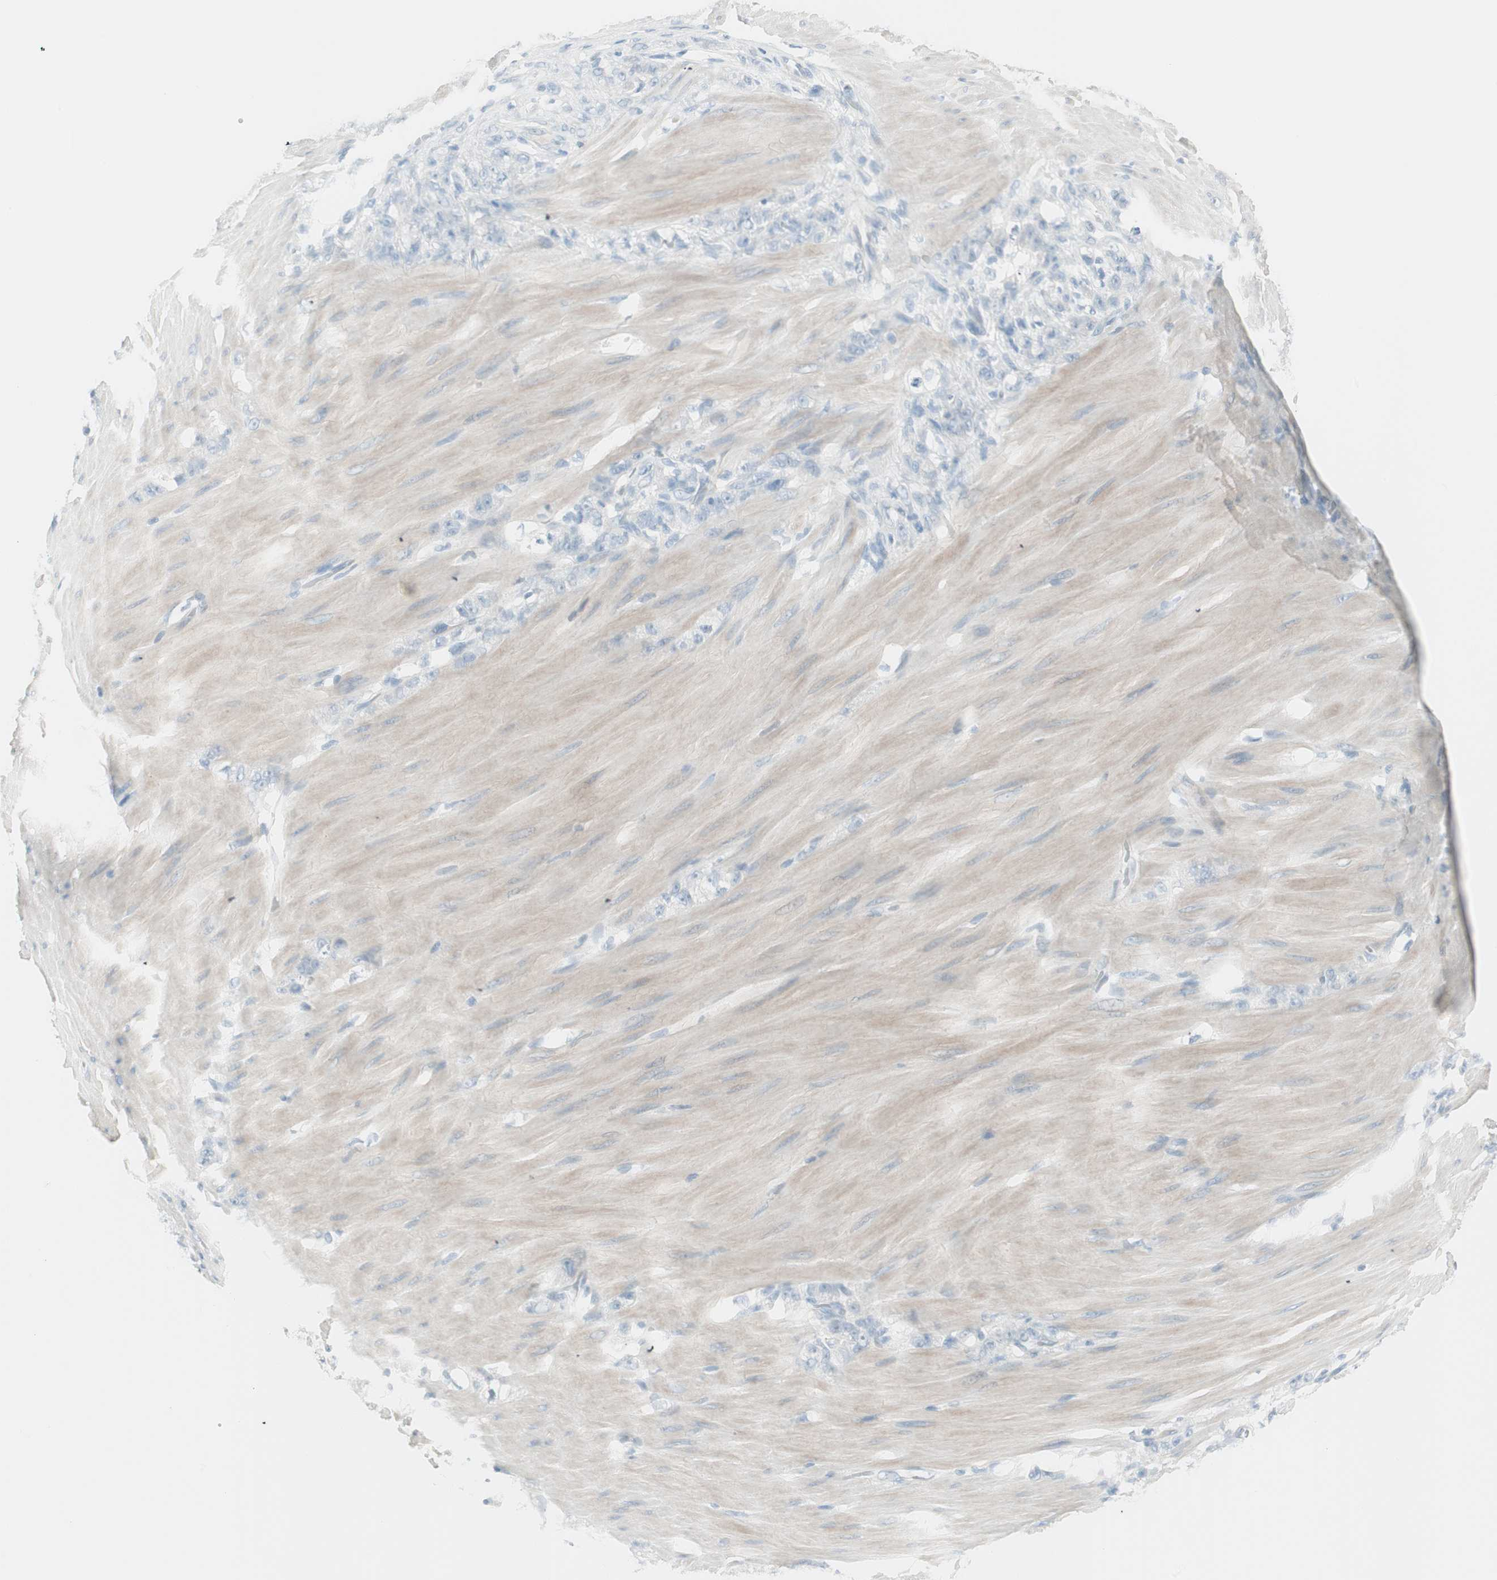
{"staining": {"intensity": "negative", "quantity": "none", "location": "none"}, "tissue": "stomach cancer", "cell_type": "Tumor cells", "image_type": "cancer", "snomed": [{"axis": "morphology", "description": "Adenocarcinoma, NOS"}, {"axis": "topography", "description": "Stomach"}], "caption": "Immunohistochemistry (IHC) photomicrograph of stomach adenocarcinoma stained for a protein (brown), which displays no positivity in tumor cells.", "gene": "ITLN2", "patient": {"sex": "male", "age": 82}}